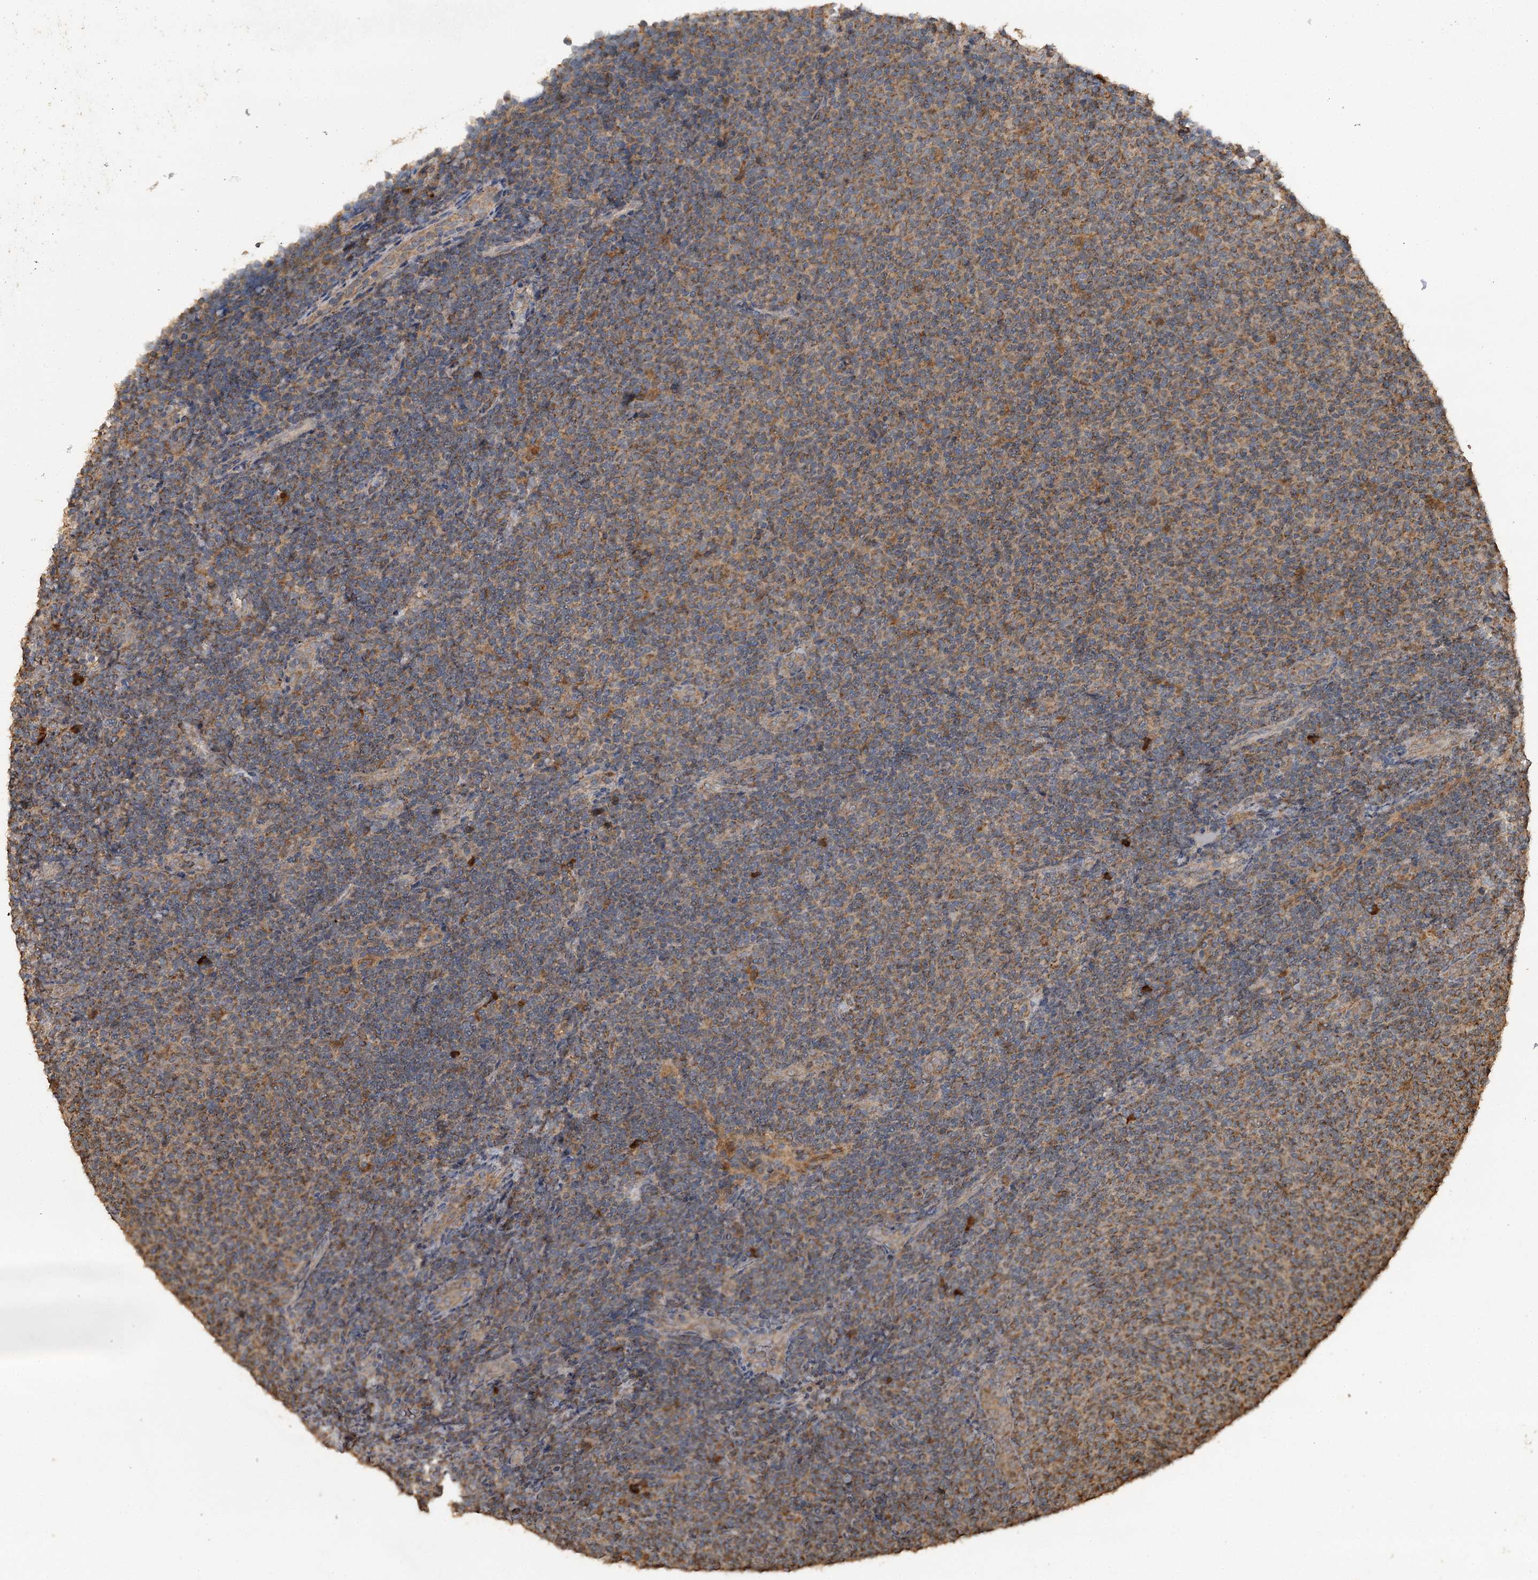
{"staining": {"intensity": "moderate", "quantity": "25%-75%", "location": "cytoplasmic/membranous"}, "tissue": "lymphoma", "cell_type": "Tumor cells", "image_type": "cancer", "snomed": [{"axis": "morphology", "description": "Malignant lymphoma, non-Hodgkin's type, Low grade"}, {"axis": "topography", "description": "Lymph node"}], "caption": "Immunohistochemistry image of human low-grade malignant lymphoma, non-Hodgkin's type stained for a protein (brown), which shows medium levels of moderate cytoplasmic/membranous expression in about 25%-75% of tumor cells.", "gene": "WIPI1", "patient": {"sex": "male", "age": 66}}